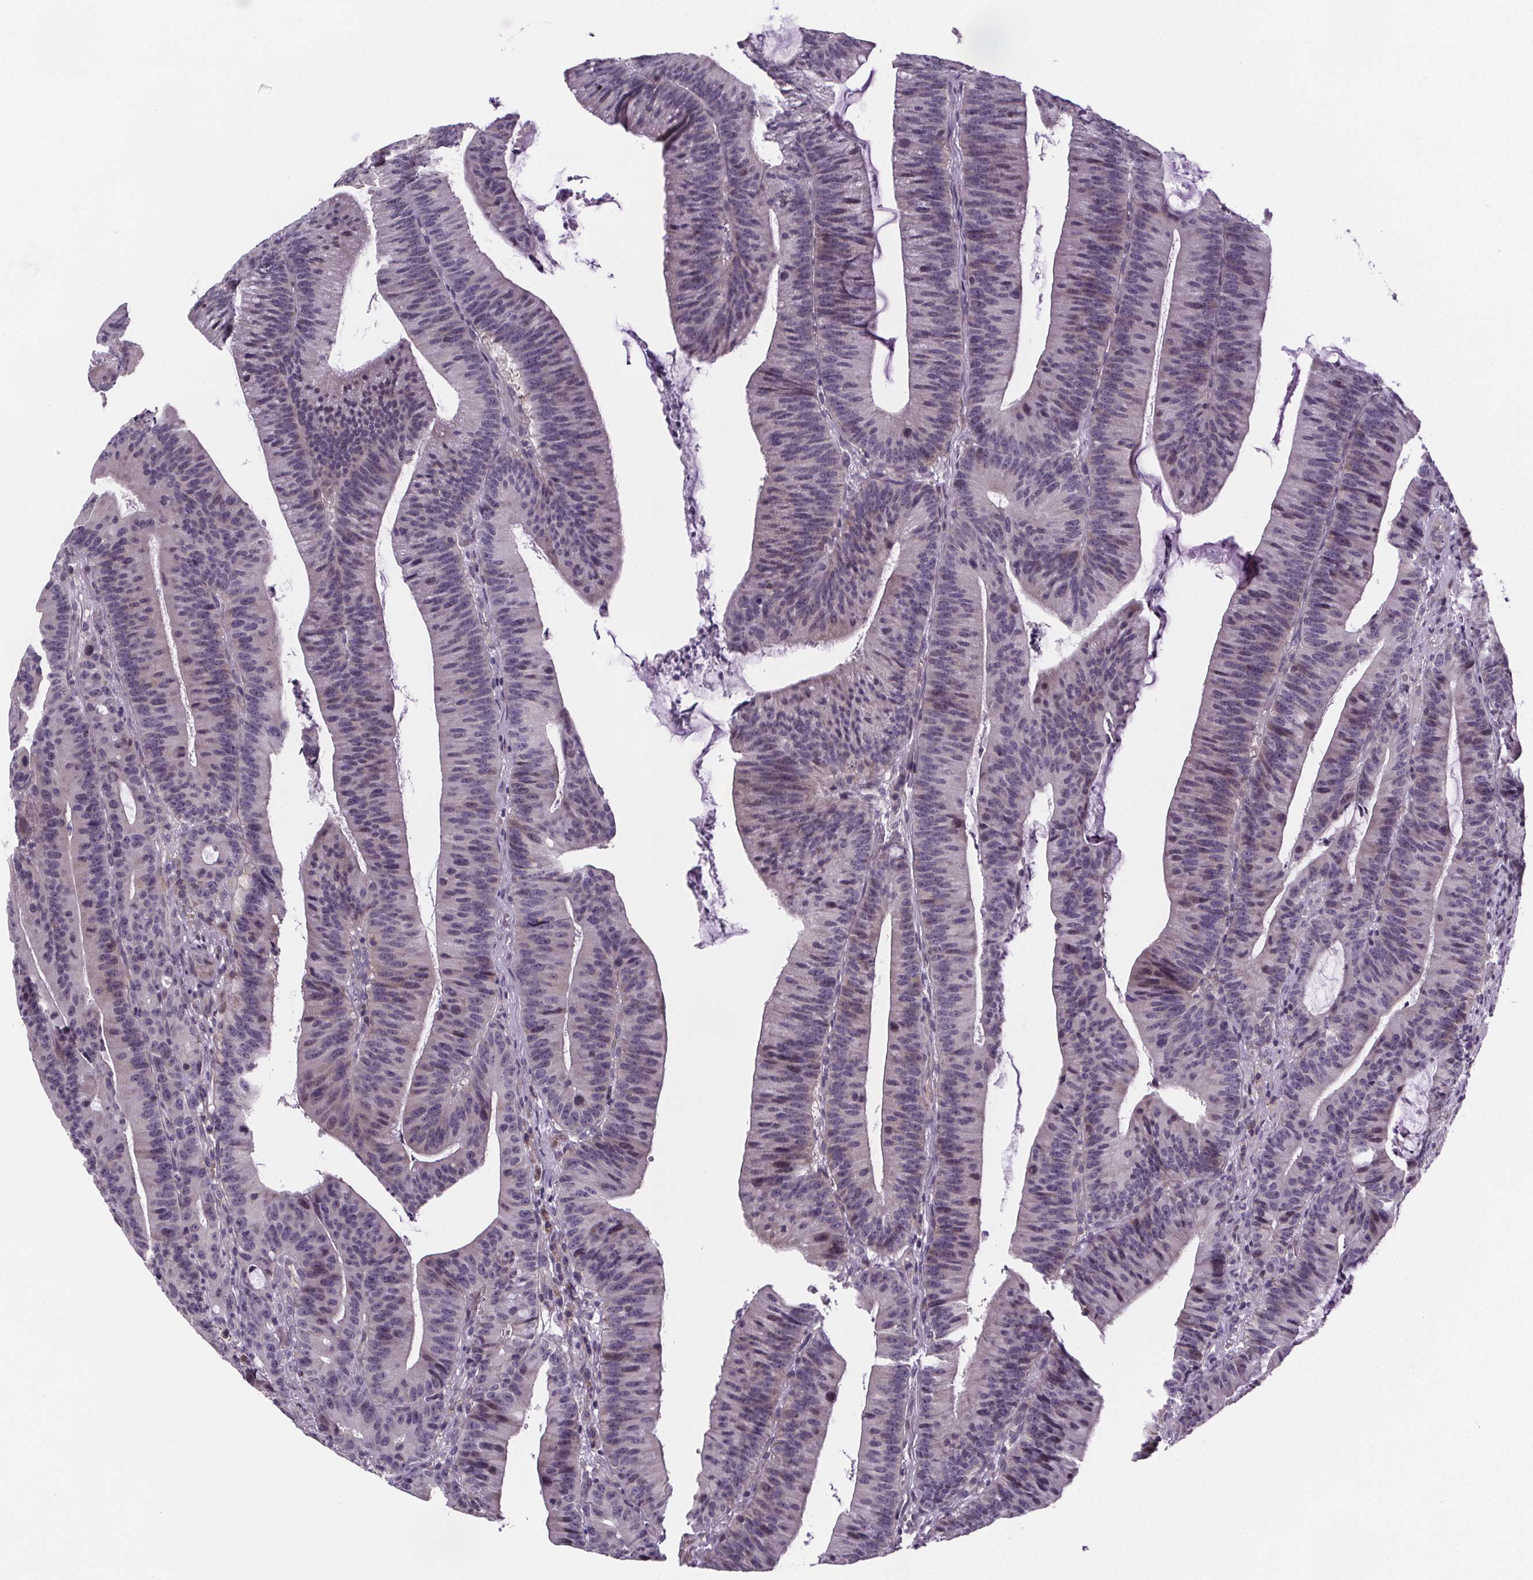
{"staining": {"intensity": "negative", "quantity": "none", "location": "none"}, "tissue": "colorectal cancer", "cell_type": "Tumor cells", "image_type": "cancer", "snomed": [{"axis": "morphology", "description": "Adenocarcinoma, NOS"}, {"axis": "topography", "description": "Colon"}], "caption": "Colorectal cancer was stained to show a protein in brown. There is no significant expression in tumor cells. (IHC, brightfield microscopy, high magnification).", "gene": "TTC12", "patient": {"sex": "female", "age": 78}}